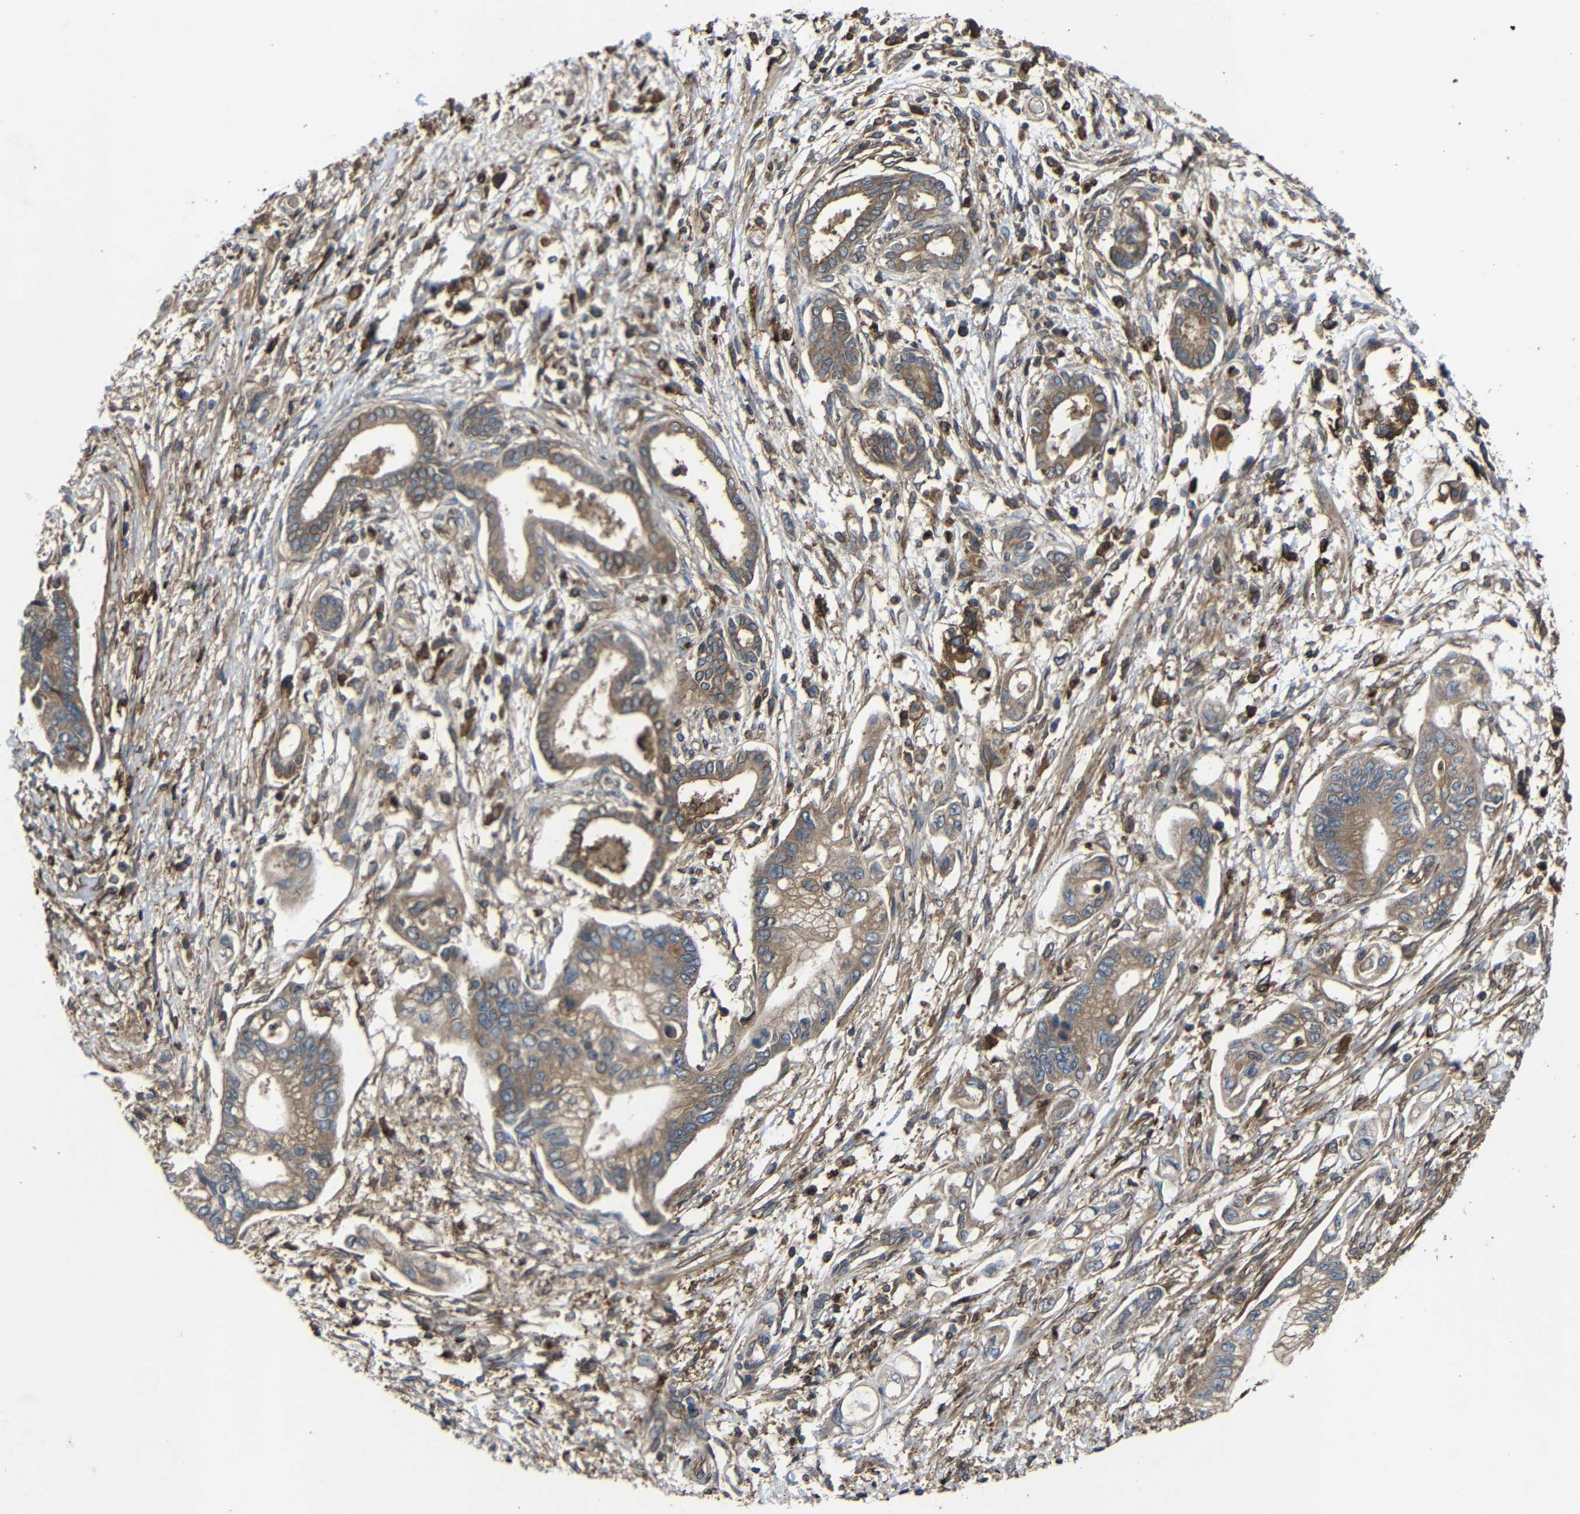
{"staining": {"intensity": "moderate", "quantity": ">75%", "location": "cytoplasmic/membranous"}, "tissue": "pancreatic cancer", "cell_type": "Tumor cells", "image_type": "cancer", "snomed": [{"axis": "morphology", "description": "Adenocarcinoma, NOS"}, {"axis": "topography", "description": "Pancreas"}], "caption": "Moderate cytoplasmic/membranous positivity for a protein is appreciated in approximately >75% of tumor cells of pancreatic adenocarcinoma using immunohistochemistry (IHC).", "gene": "TREM2", "patient": {"sex": "male", "age": 56}}